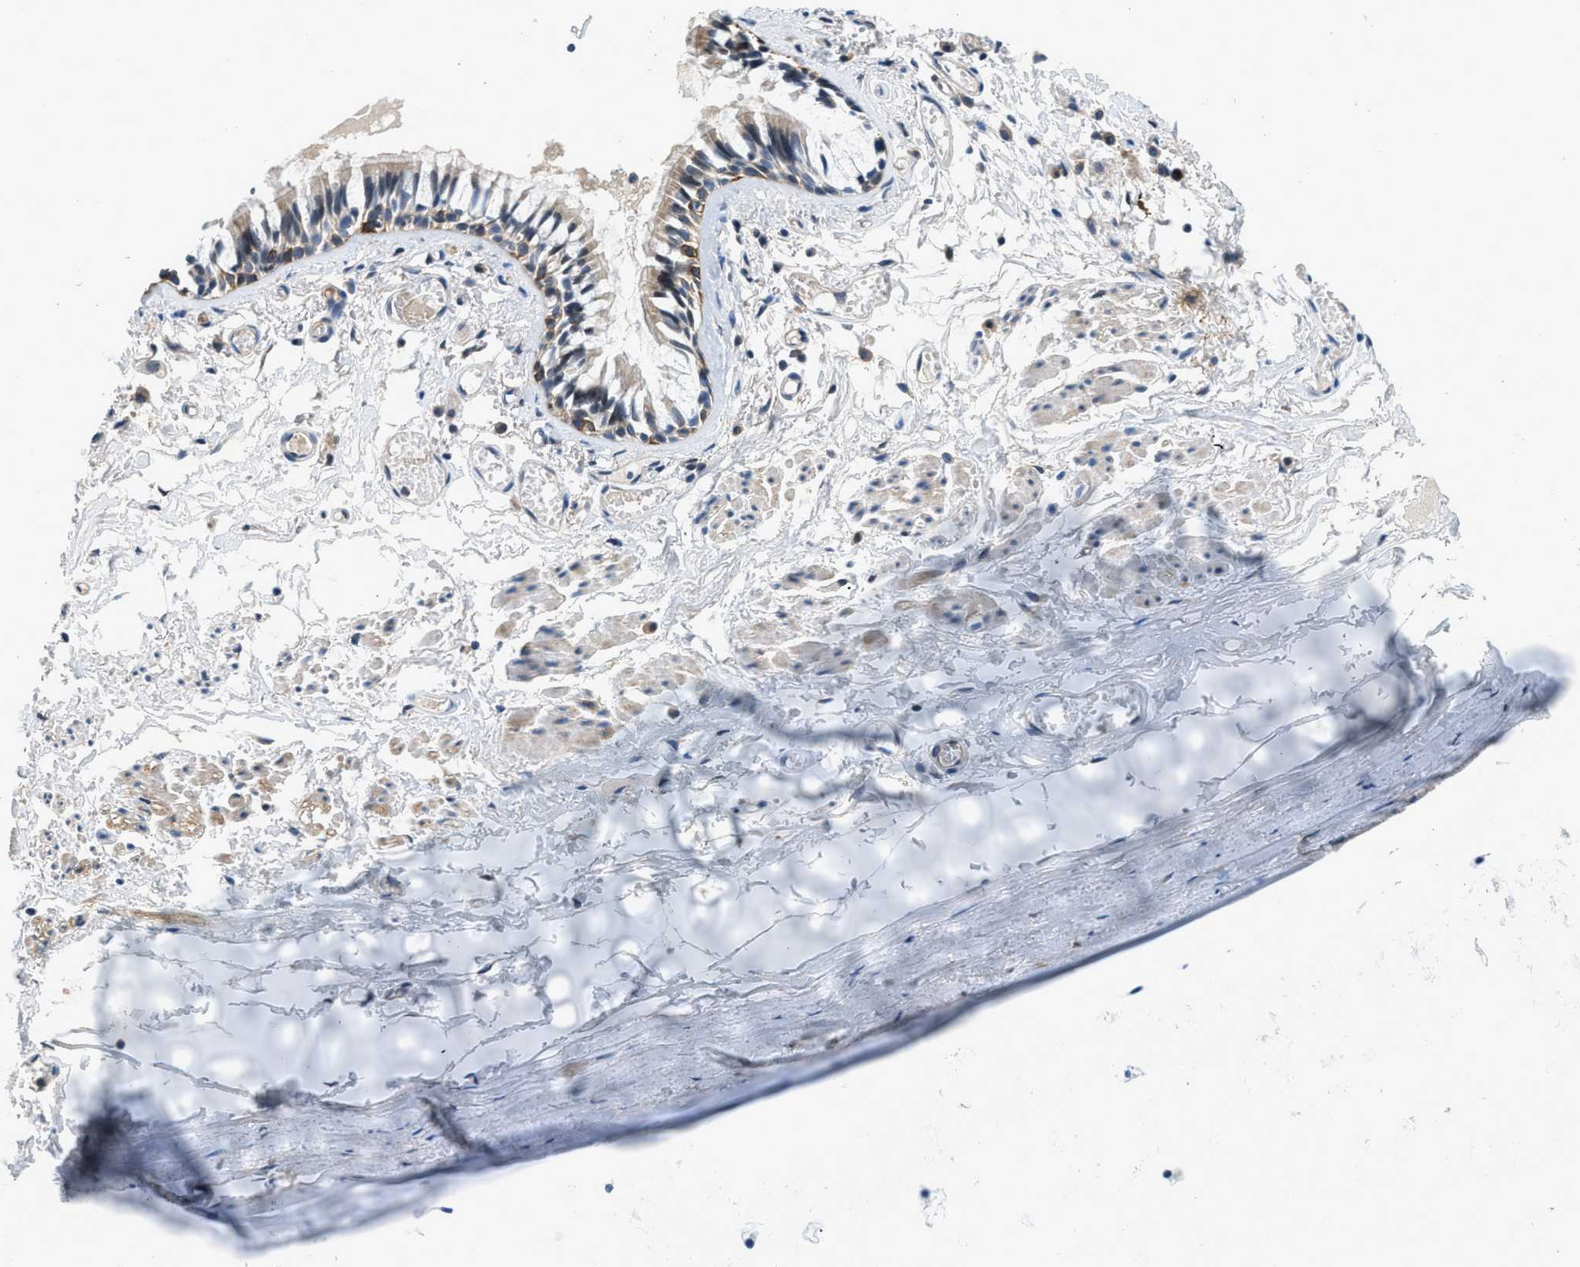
{"staining": {"intensity": "moderate", "quantity": ">75%", "location": "cytoplasmic/membranous"}, "tissue": "bronchus", "cell_type": "Respiratory epithelial cells", "image_type": "normal", "snomed": [{"axis": "morphology", "description": "Normal tissue, NOS"}, {"axis": "morphology", "description": "Inflammation, NOS"}, {"axis": "topography", "description": "Cartilage tissue"}, {"axis": "topography", "description": "Lung"}], "caption": "Immunohistochemical staining of unremarkable human bronchus shows moderate cytoplasmic/membranous protein expression in approximately >75% of respiratory epithelial cells. The staining is performed using DAB brown chromogen to label protein expression. The nuclei are counter-stained blue using hematoxylin.", "gene": "SSH2", "patient": {"sex": "male", "age": 71}}